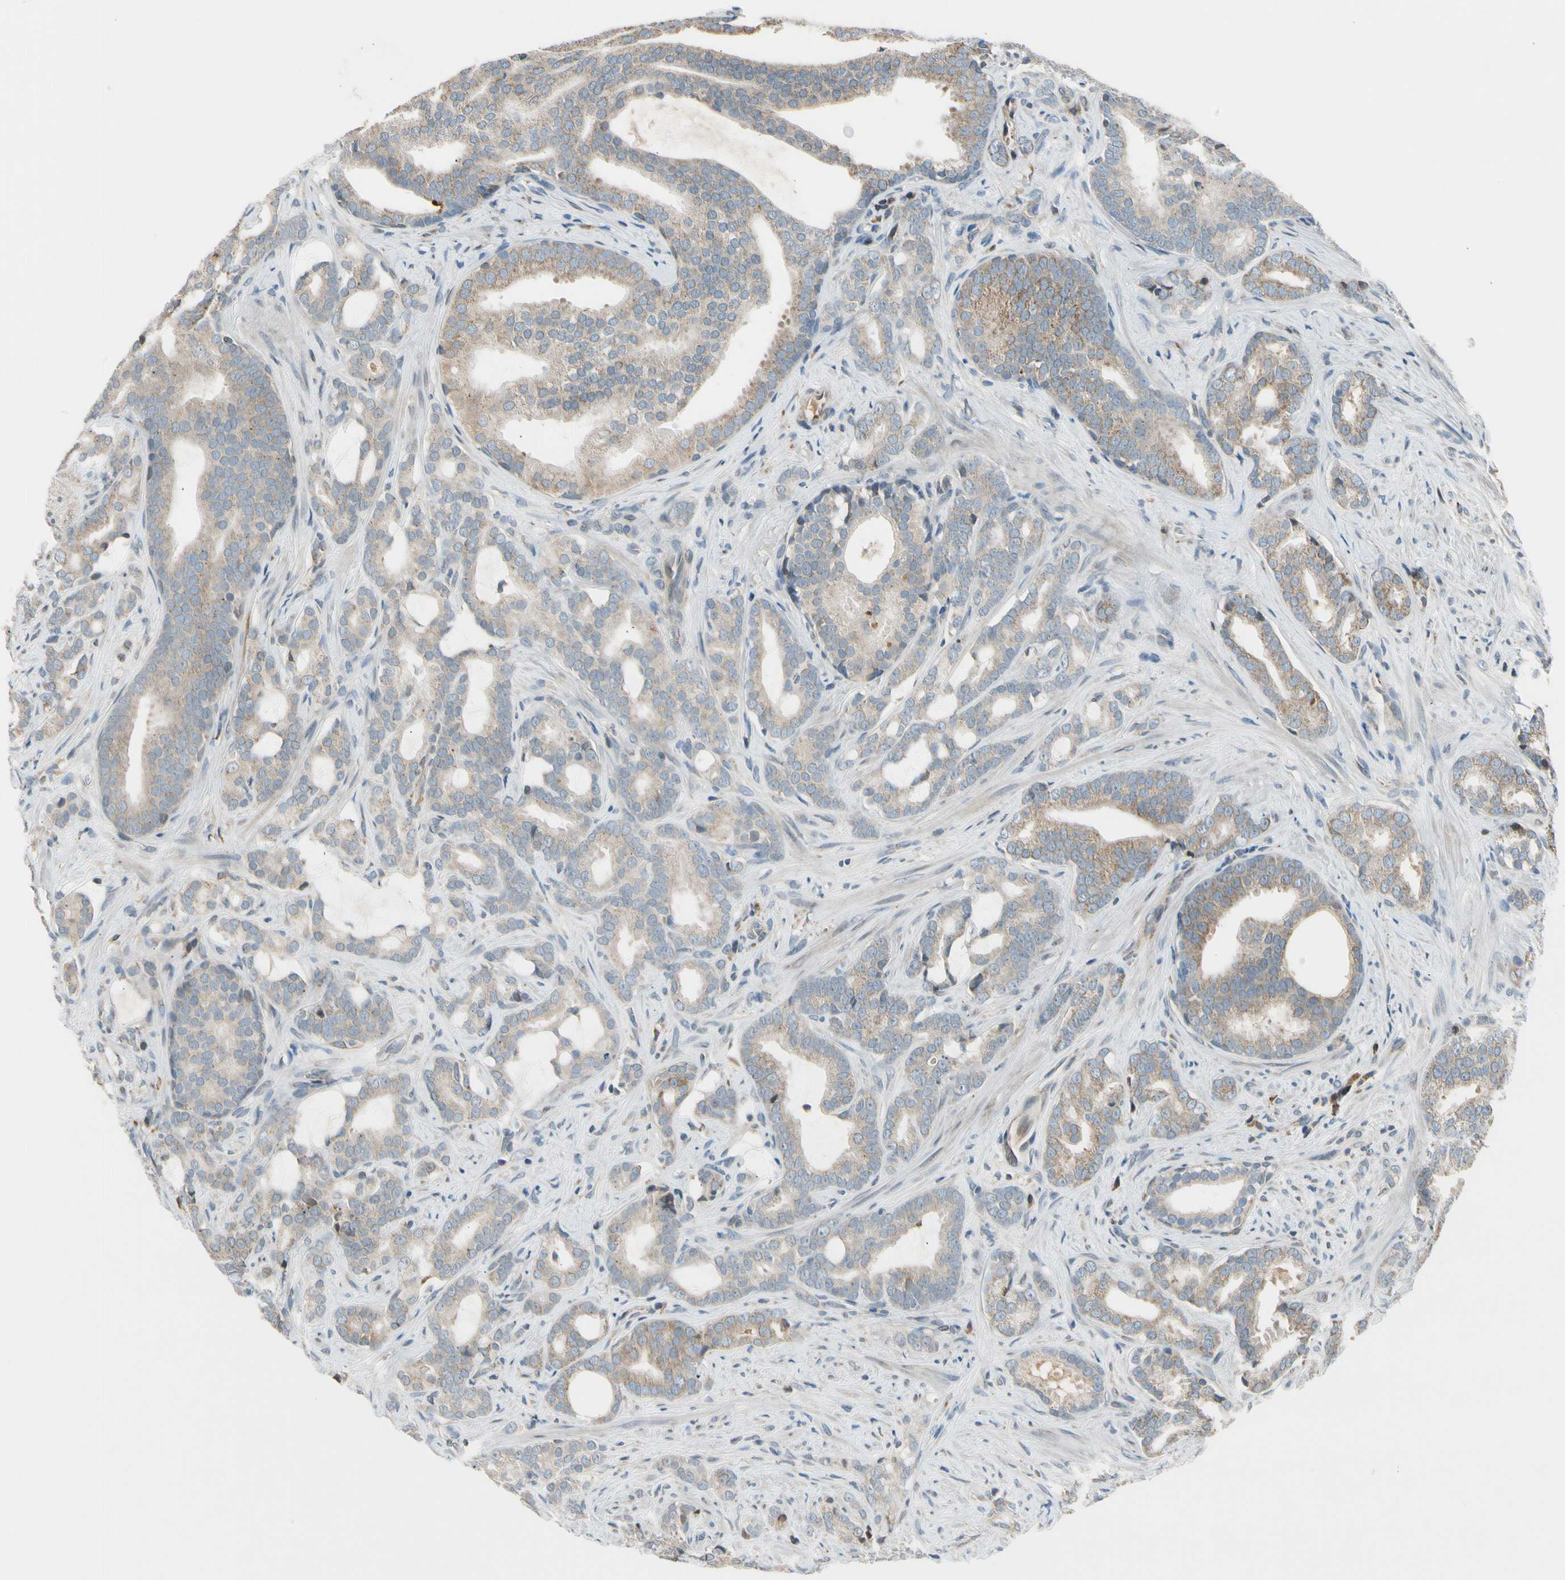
{"staining": {"intensity": "weak", "quantity": ">75%", "location": "cytoplasmic/membranous"}, "tissue": "prostate cancer", "cell_type": "Tumor cells", "image_type": "cancer", "snomed": [{"axis": "morphology", "description": "Adenocarcinoma, Low grade"}, {"axis": "topography", "description": "Prostate"}], "caption": "Immunohistochemistry (IHC) of human prostate cancer (adenocarcinoma (low-grade)) displays low levels of weak cytoplasmic/membranous staining in about >75% of tumor cells. (DAB IHC, brown staining for protein, blue staining for nuclei).", "gene": "NPHP3", "patient": {"sex": "male", "age": 58}}